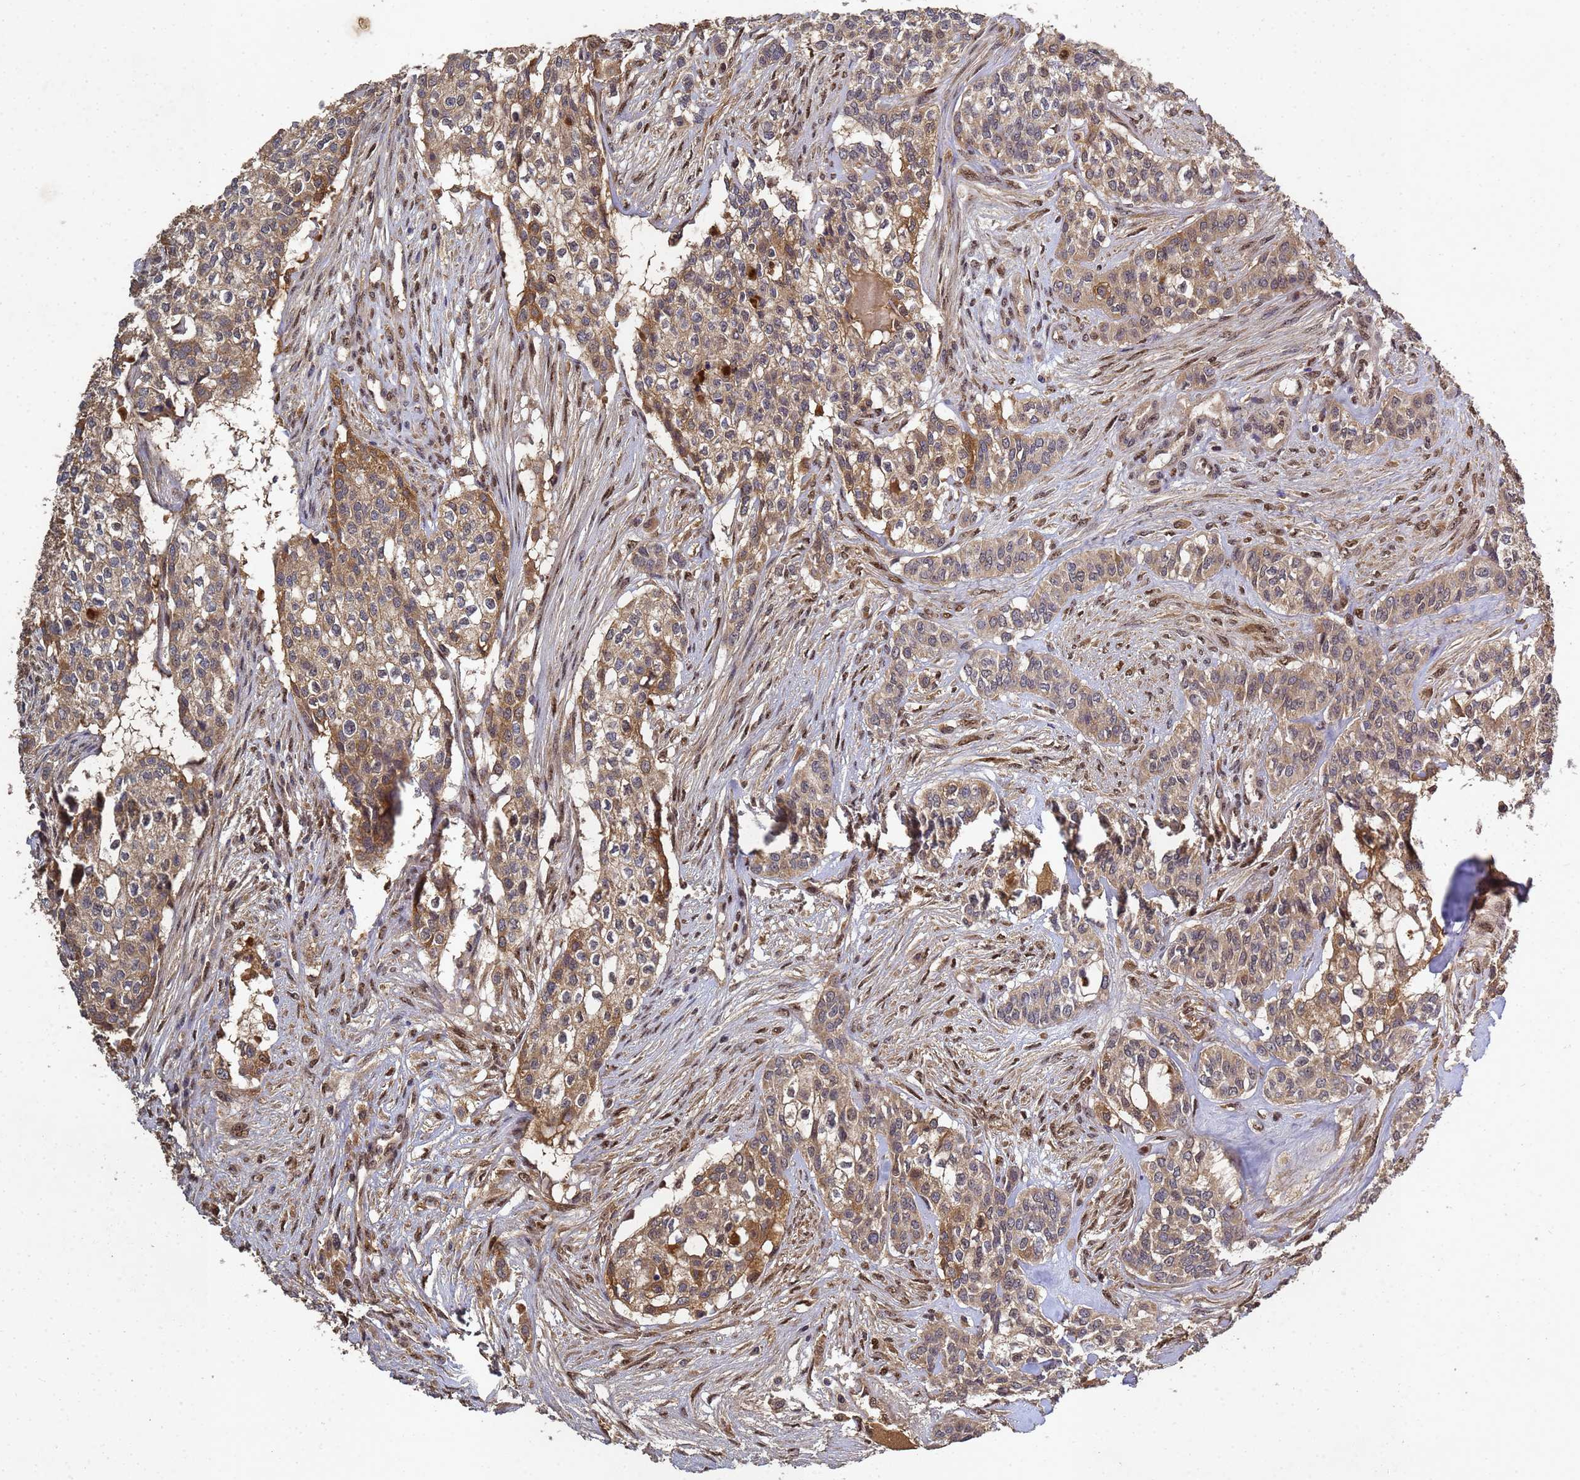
{"staining": {"intensity": "moderate", "quantity": "25%-75%", "location": "cytoplasmic/membranous,nuclear"}, "tissue": "head and neck cancer", "cell_type": "Tumor cells", "image_type": "cancer", "snomed": [{"axis": "morphology", "description": "Adenocarcinoma, NOS"}, {"axis": "topography", "description": "Head-Neck"}], "caption": "This micrograph shows immunohistochemistry (IHC) staining of human head and neck cancer, with medium moderate cytoplasmic/membranous and nuclear positivity in approximately 25%-75% of tumor cells.", "gene": "SECISBP2", "patient": {"sex": "male", "age": 81}}